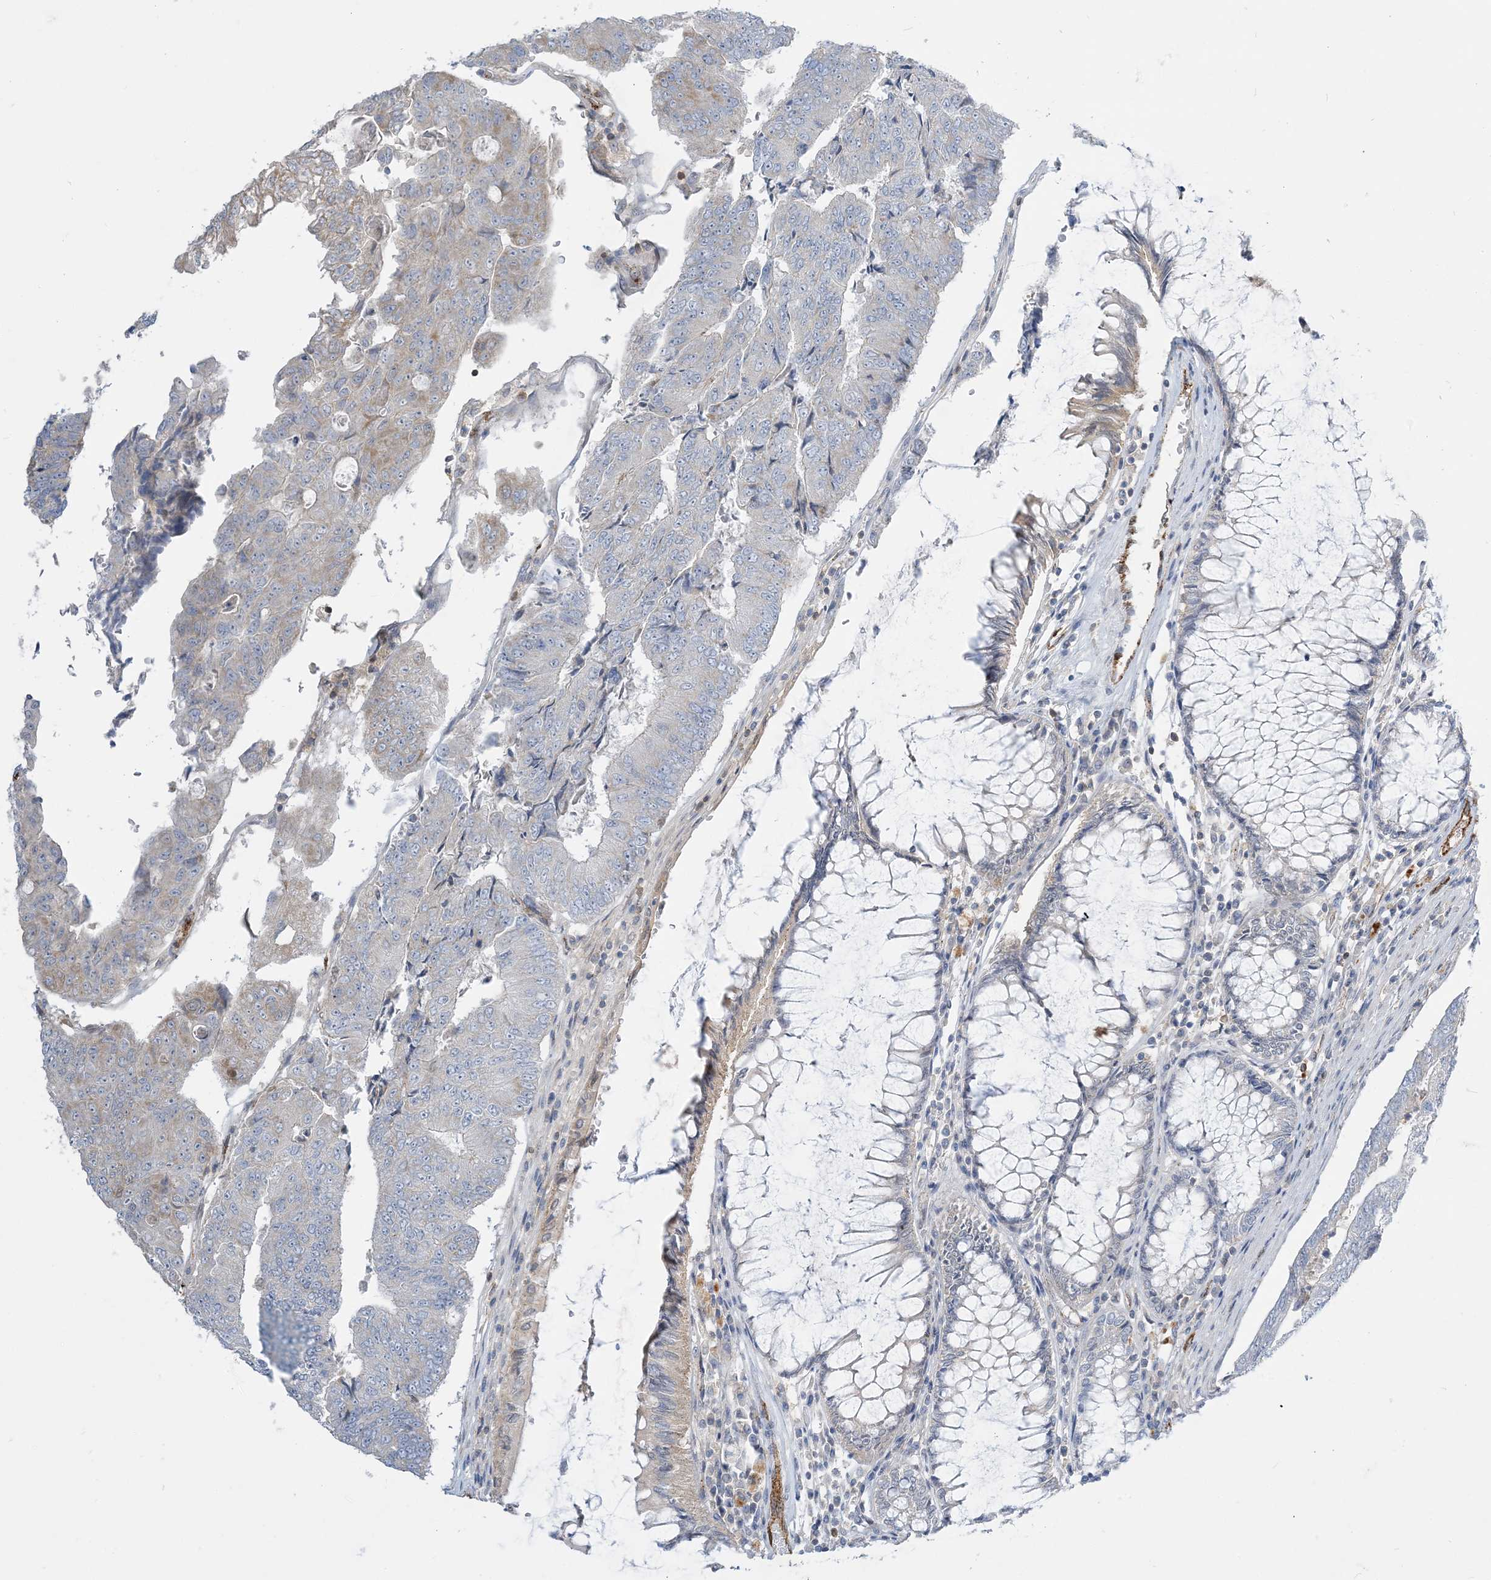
{"staining": {"intensity": "negative", "quantity": "none", "location": "none"}, "tissue": "colorectal cancer", "cell_type": "Tumor cells", "image_type": "cancer", "snomed": [{"axis": "morphology", "description": "Adenocarcinoma, NOS"}, {"axis": "topography", "description": "Colon"}], "caption": "An image of colorectal adenocarcinoma stained for a protein reveals no brown staining in tumor cells.", "gene": "INPP1", "patient": {"sex": "female", "age": 67}}